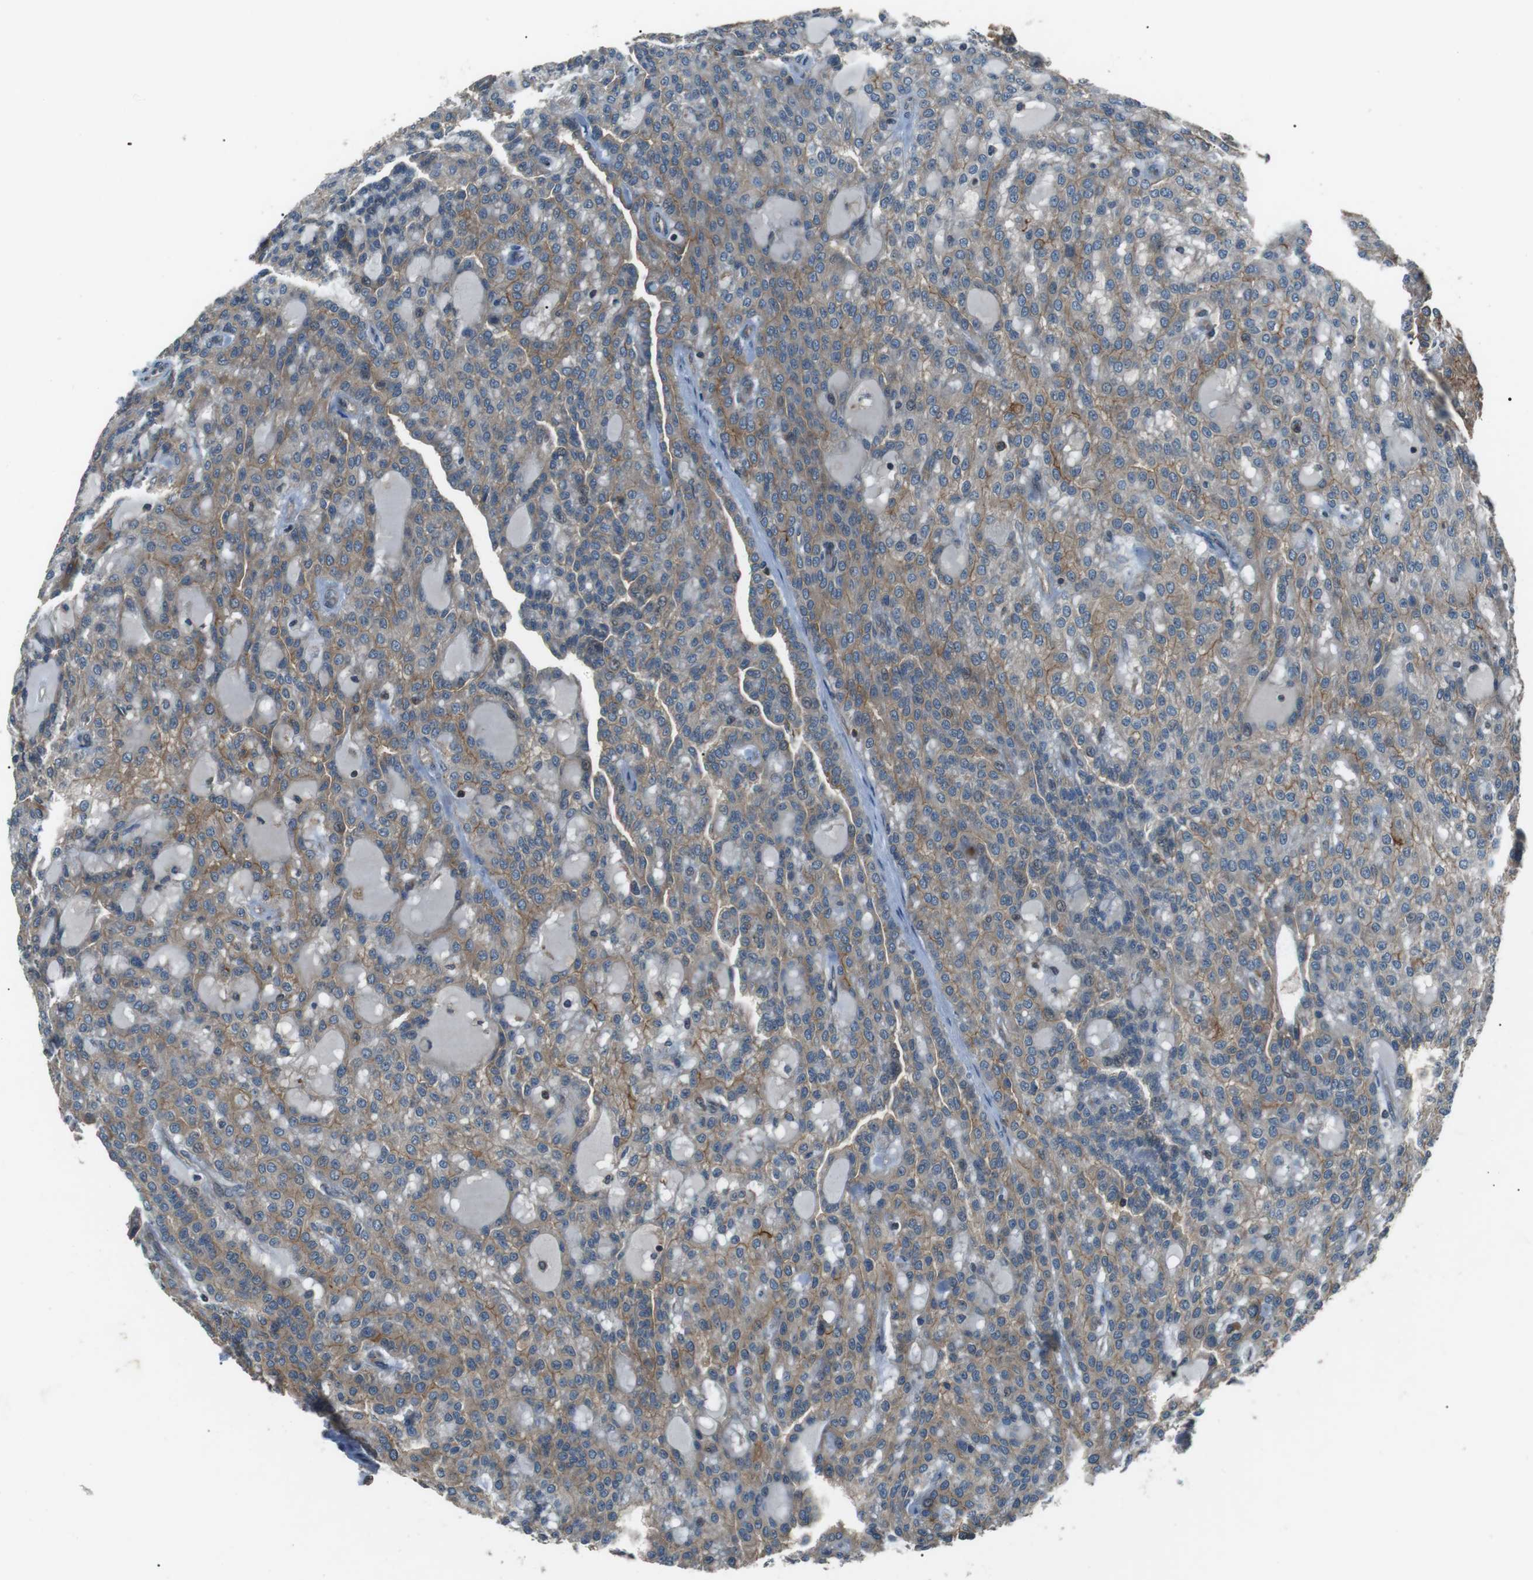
{"staining": {"intensity": "moderate", "quantity": "25%-75%", "location": "cytoplasmic/membranous"}, "tissue": "renal cancer", "cell_type": "Tumor cells", "image_type": "cancer", "snomed": [{"axis": "morphology", "description": "Adenocarcinoma, NOS"}, {"axis": "topography", "description": "Kidney"}], "caption": "Adenocarcinoma (renal) stained with immunohistochemistry (IHC) demonstrates moderate cytoplasmic/membranous positivity in about 25%-75% of tumor cells.", "gene": "GPR161", "patient": {"sex": "male", "age": 63}}